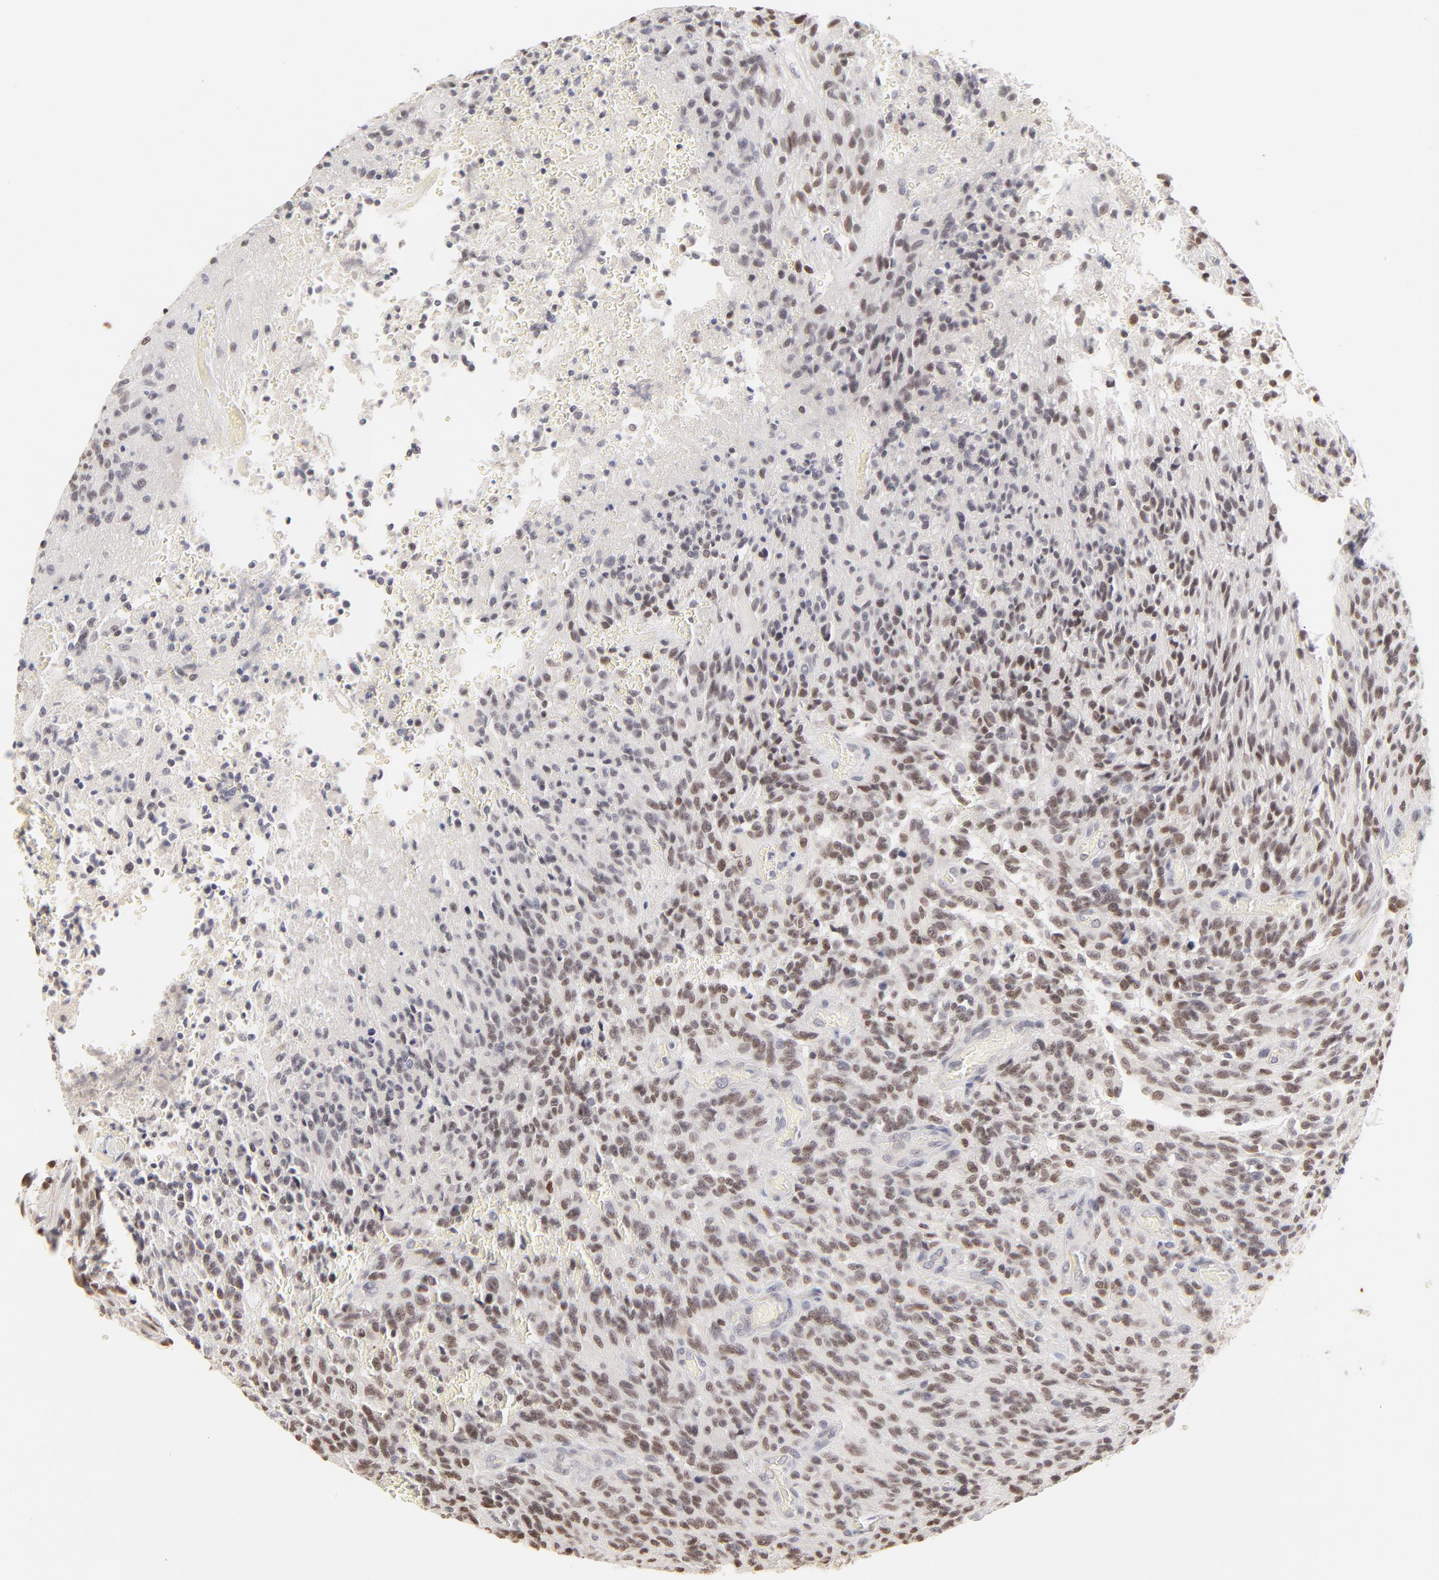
{"staining": {"intensity": "moderate", "quantity": "25%-75%", "location": "nuclear"}, "tissue": "glioma", "cell_type": "Tumor cells", "image_type": "cancer", "snomed": [{"axis": "morphology", "description": "Normal tissue, NOS"}, {"axis": "morphology", "description": "Glioma, malignant, High grade"}, {"axis": "topography", "description": "Cerebral cortex"}], "caption": "Protein analysis of malignant high-grade glioma tissue shows moderate nuclear staining in approximately 25%-75% of tumor cells.", "gene": "PBX3", "patient": {"sex": "male", "age": 56}}